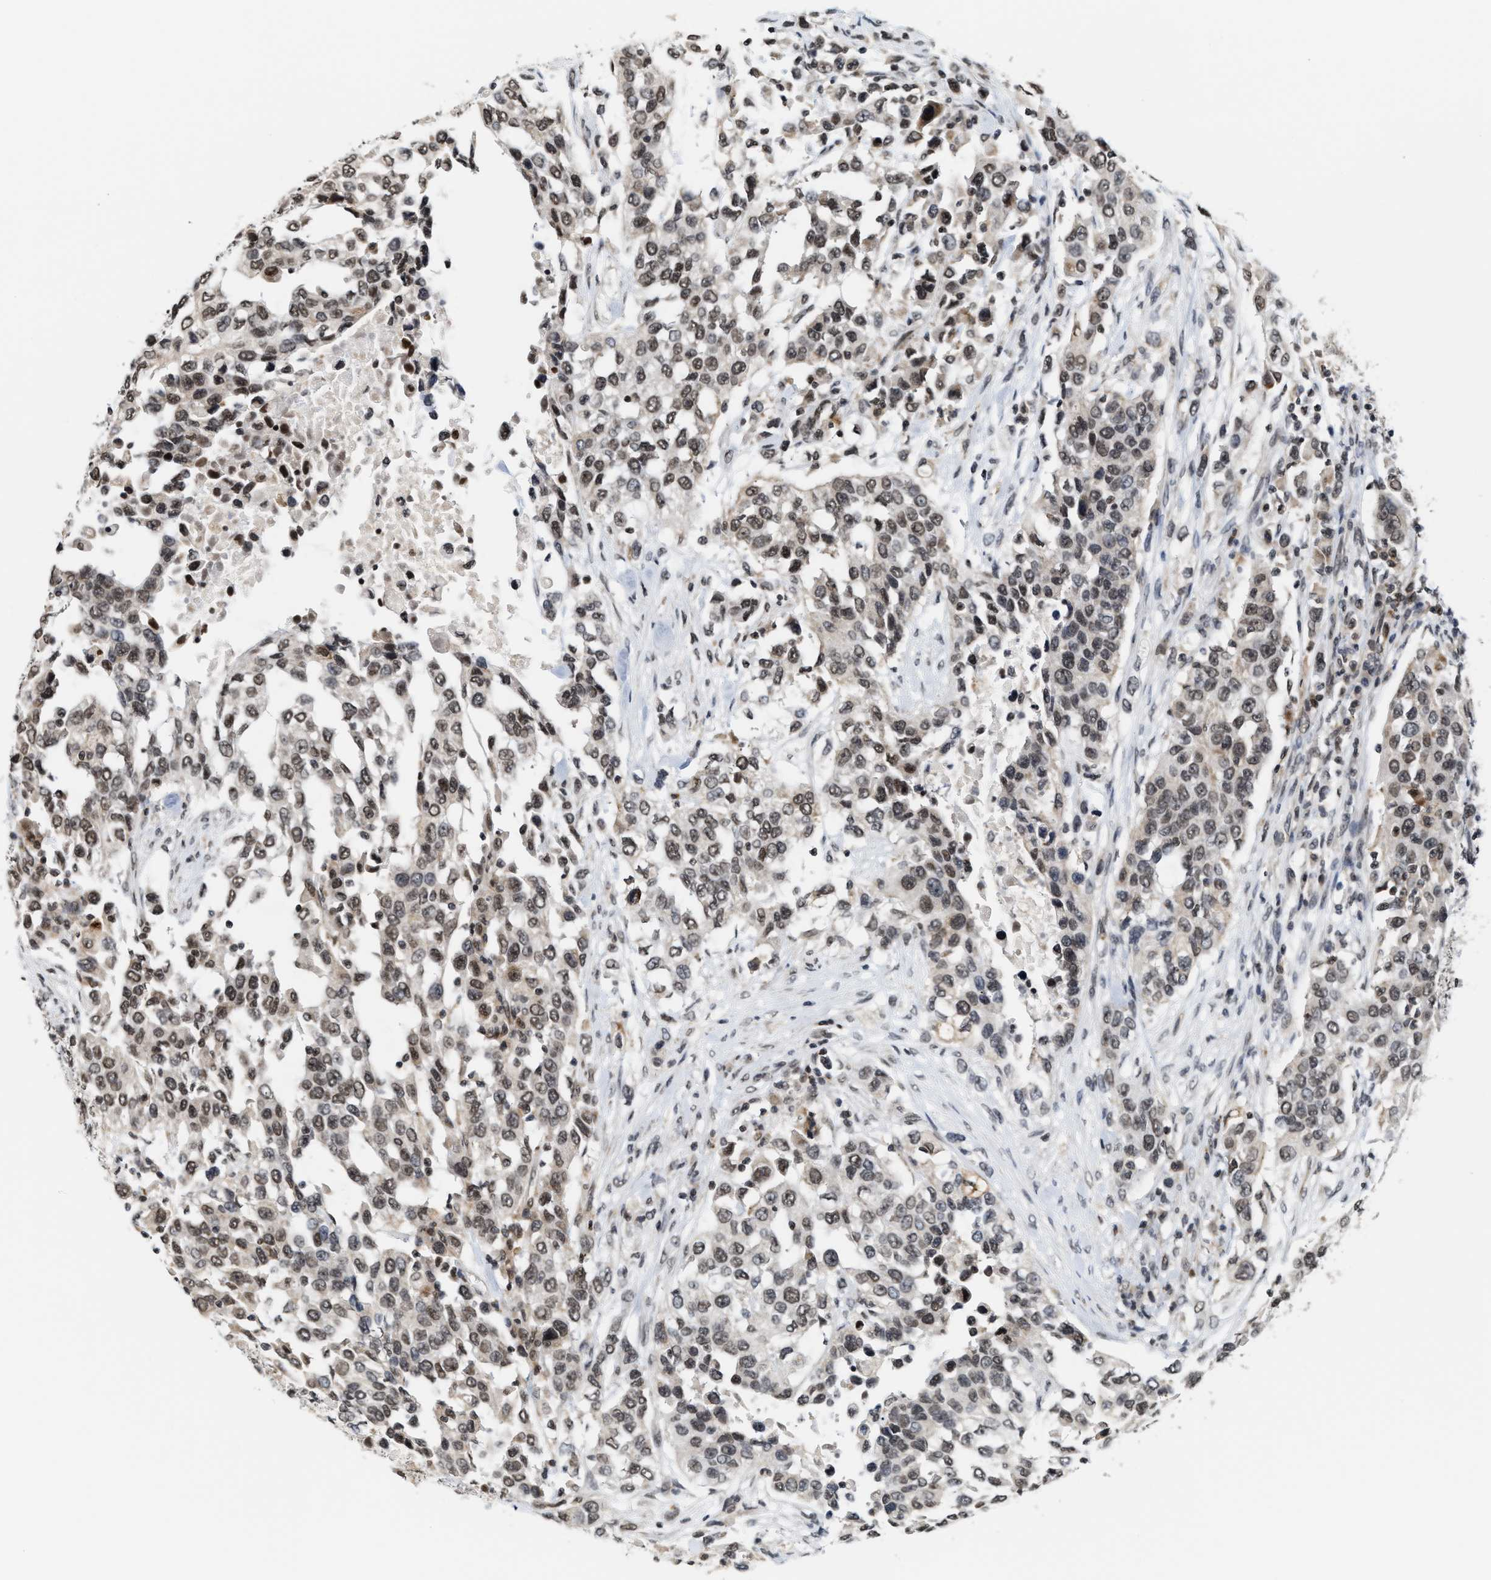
{"staining": {"intensity": "moderate", "quantity": ">75%", "location": "nuclear"}, "tissue": "urothelial cancer", "cell_type": "Tumor cells", "image_type": "cancer", "snomed": [{"axis": "morphology", "description": "Urothelial carcinoma, High grade"}, {"axis": "topography", "description": "Urinary bladder"}], "caption": "Urothelial carcinoma (high-grade) stained for a protein shows moderate nuclear positivity in tumor cells. (Stains: DAB (3,3'-diaminobenzidine) in brown, nuclei in blue, Microscopy: brightfield microscopy at high magnification).", "gene": "ANKRD6", "patient": {"sex": "female", "age": 80}}